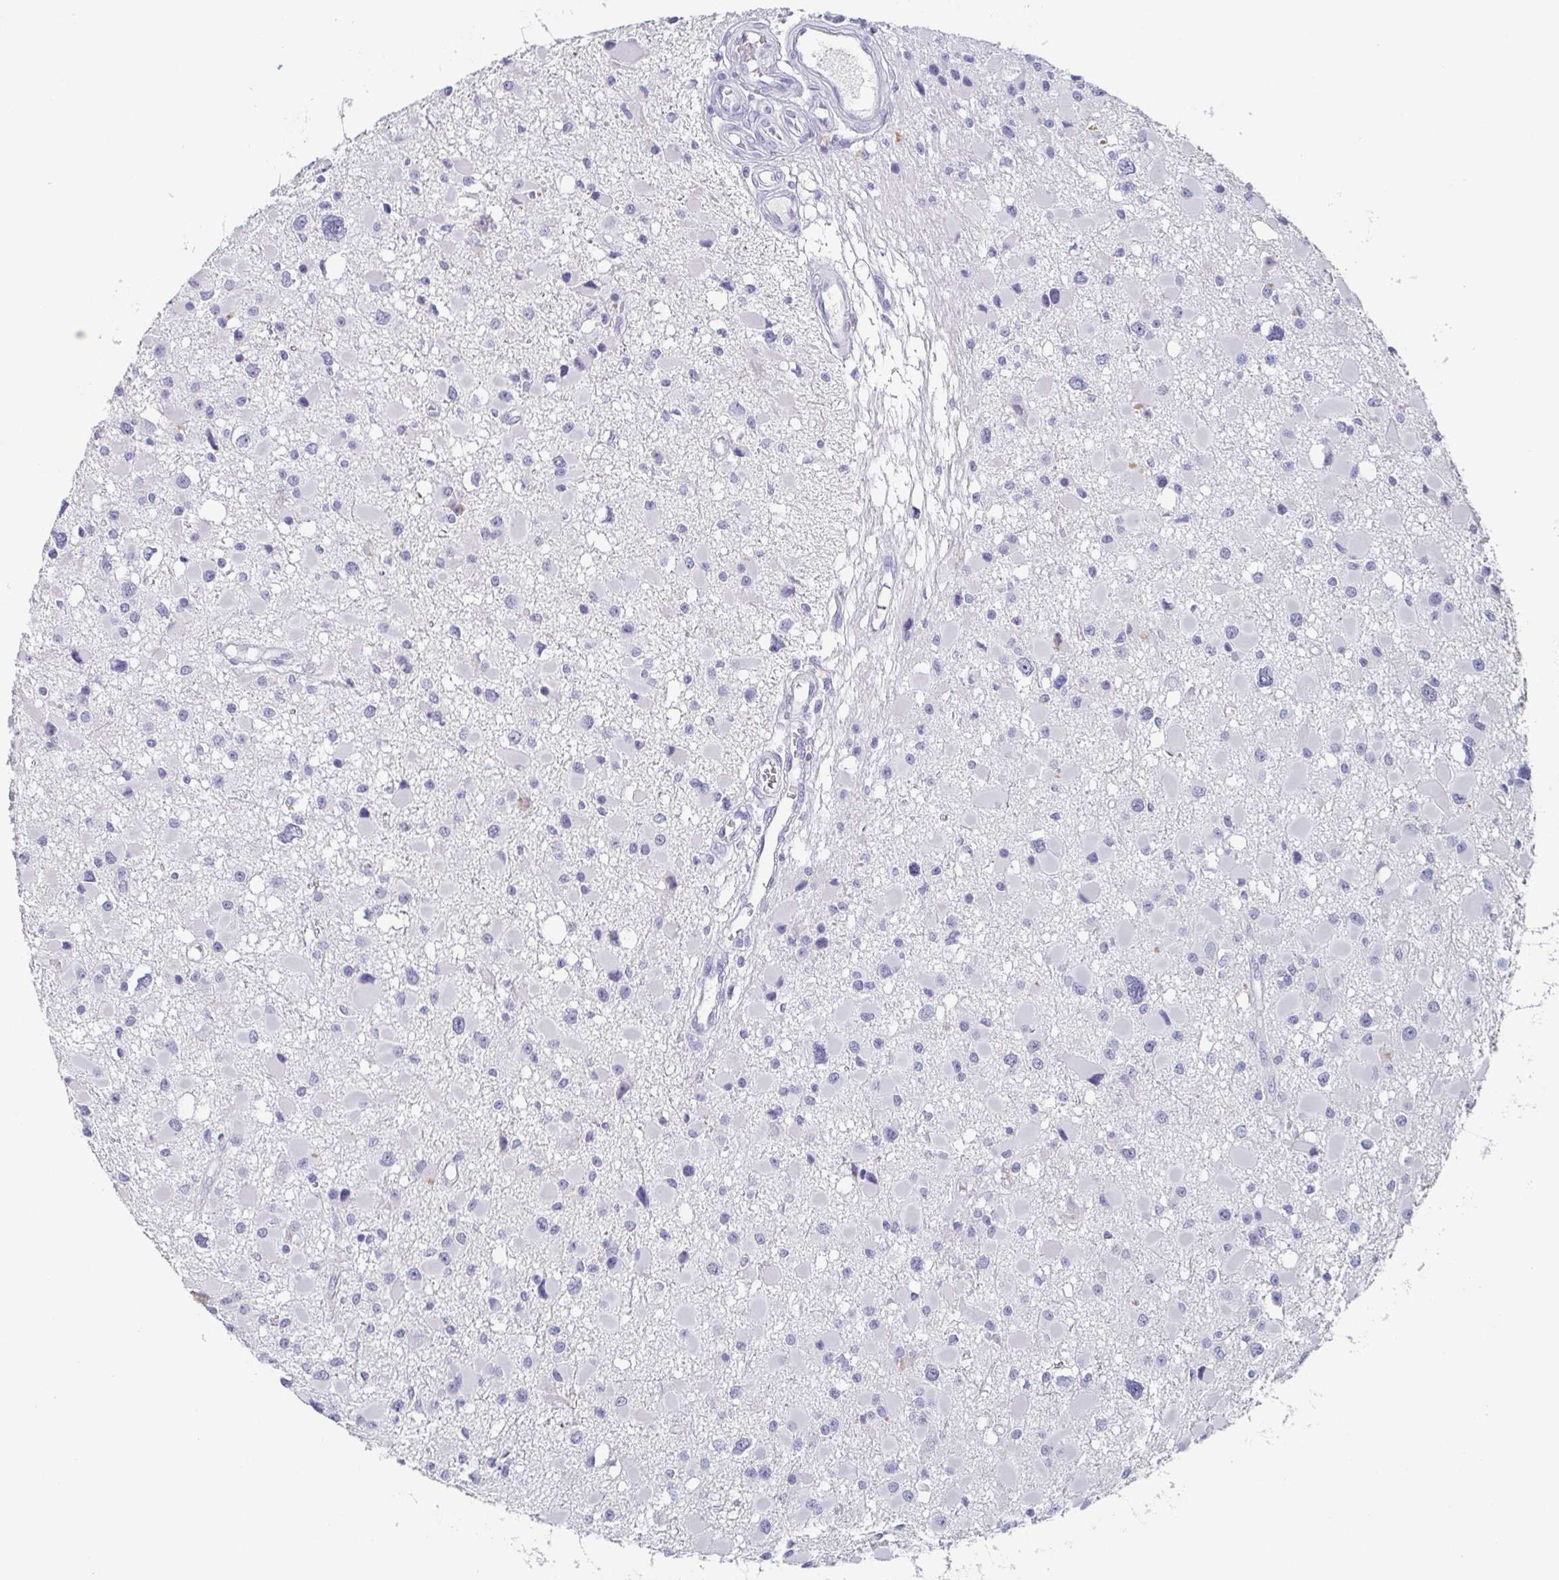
{"staining": {"intensity": "negative", "quantity": "none", "location": "none"}, "tissue": "glioma", "cell_type": "Tumor cells", "image_type": "cancer", "snomed": [{"axis": "morphology", "description": "Glioma, malignant, High grade"}, {"axis": "topography", "description": "Brain"}], "caption": "This is an immunohistochemistry (IHC) histopathology image of human glioma. There is no staining in tumor cells.", "gene": "ITLN1", "patient": {"sex": "male", "age": 54}}